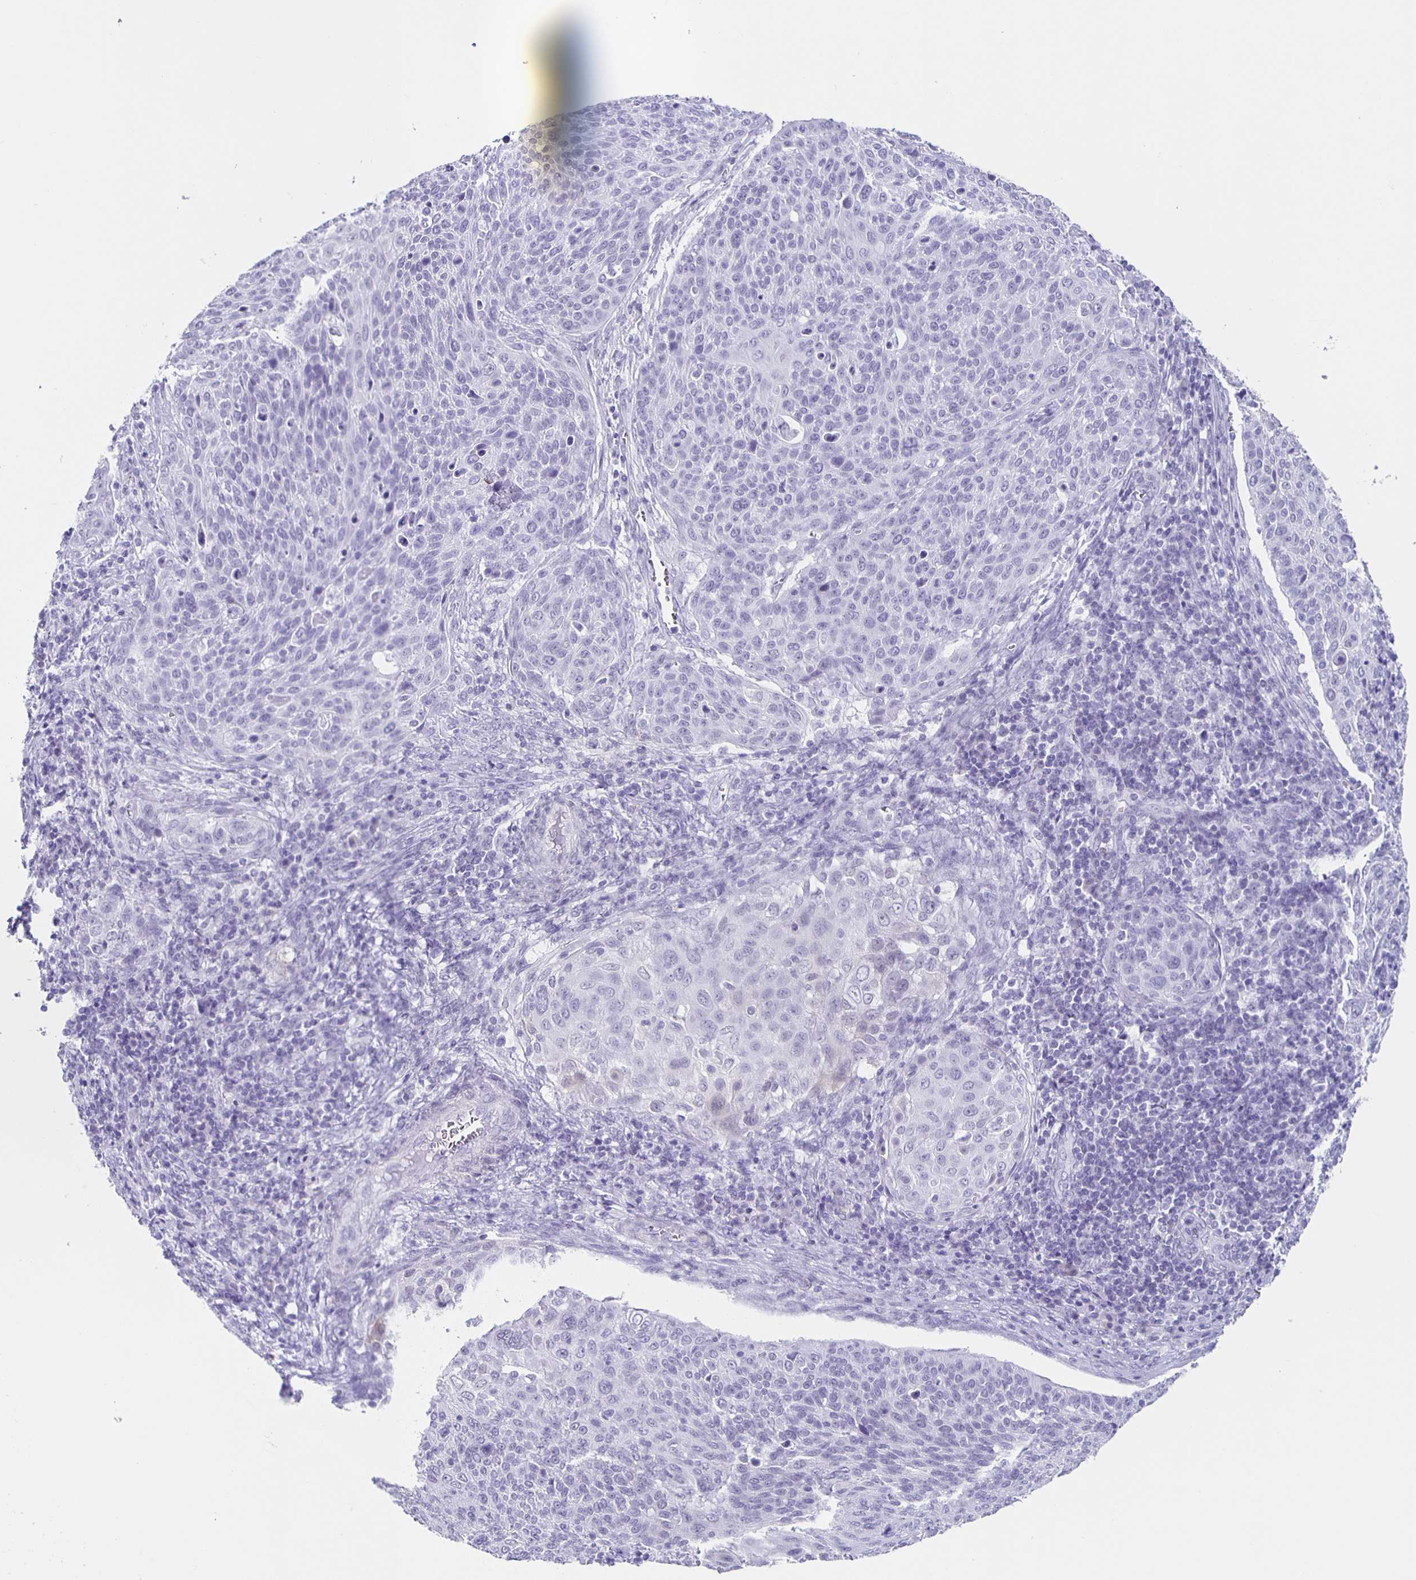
{"staining": {"intensity": "negative", "quantity": "none", "location": "none"}, "tissue": "cervical cancer", "cell_type": "Tumor cells", "image_type": "cancer", "snomed": [{"axis": "morphology", "description": "Squamous cell carcinoma, NOS"}, {"axis": "topography", "description": "Cervix"}], "caption": "Tumor cells show no significant protein staining in cervical squamous cell carcinoma.", "gene": "TPPP", "patient": {"sex": "female", "age": 31}}